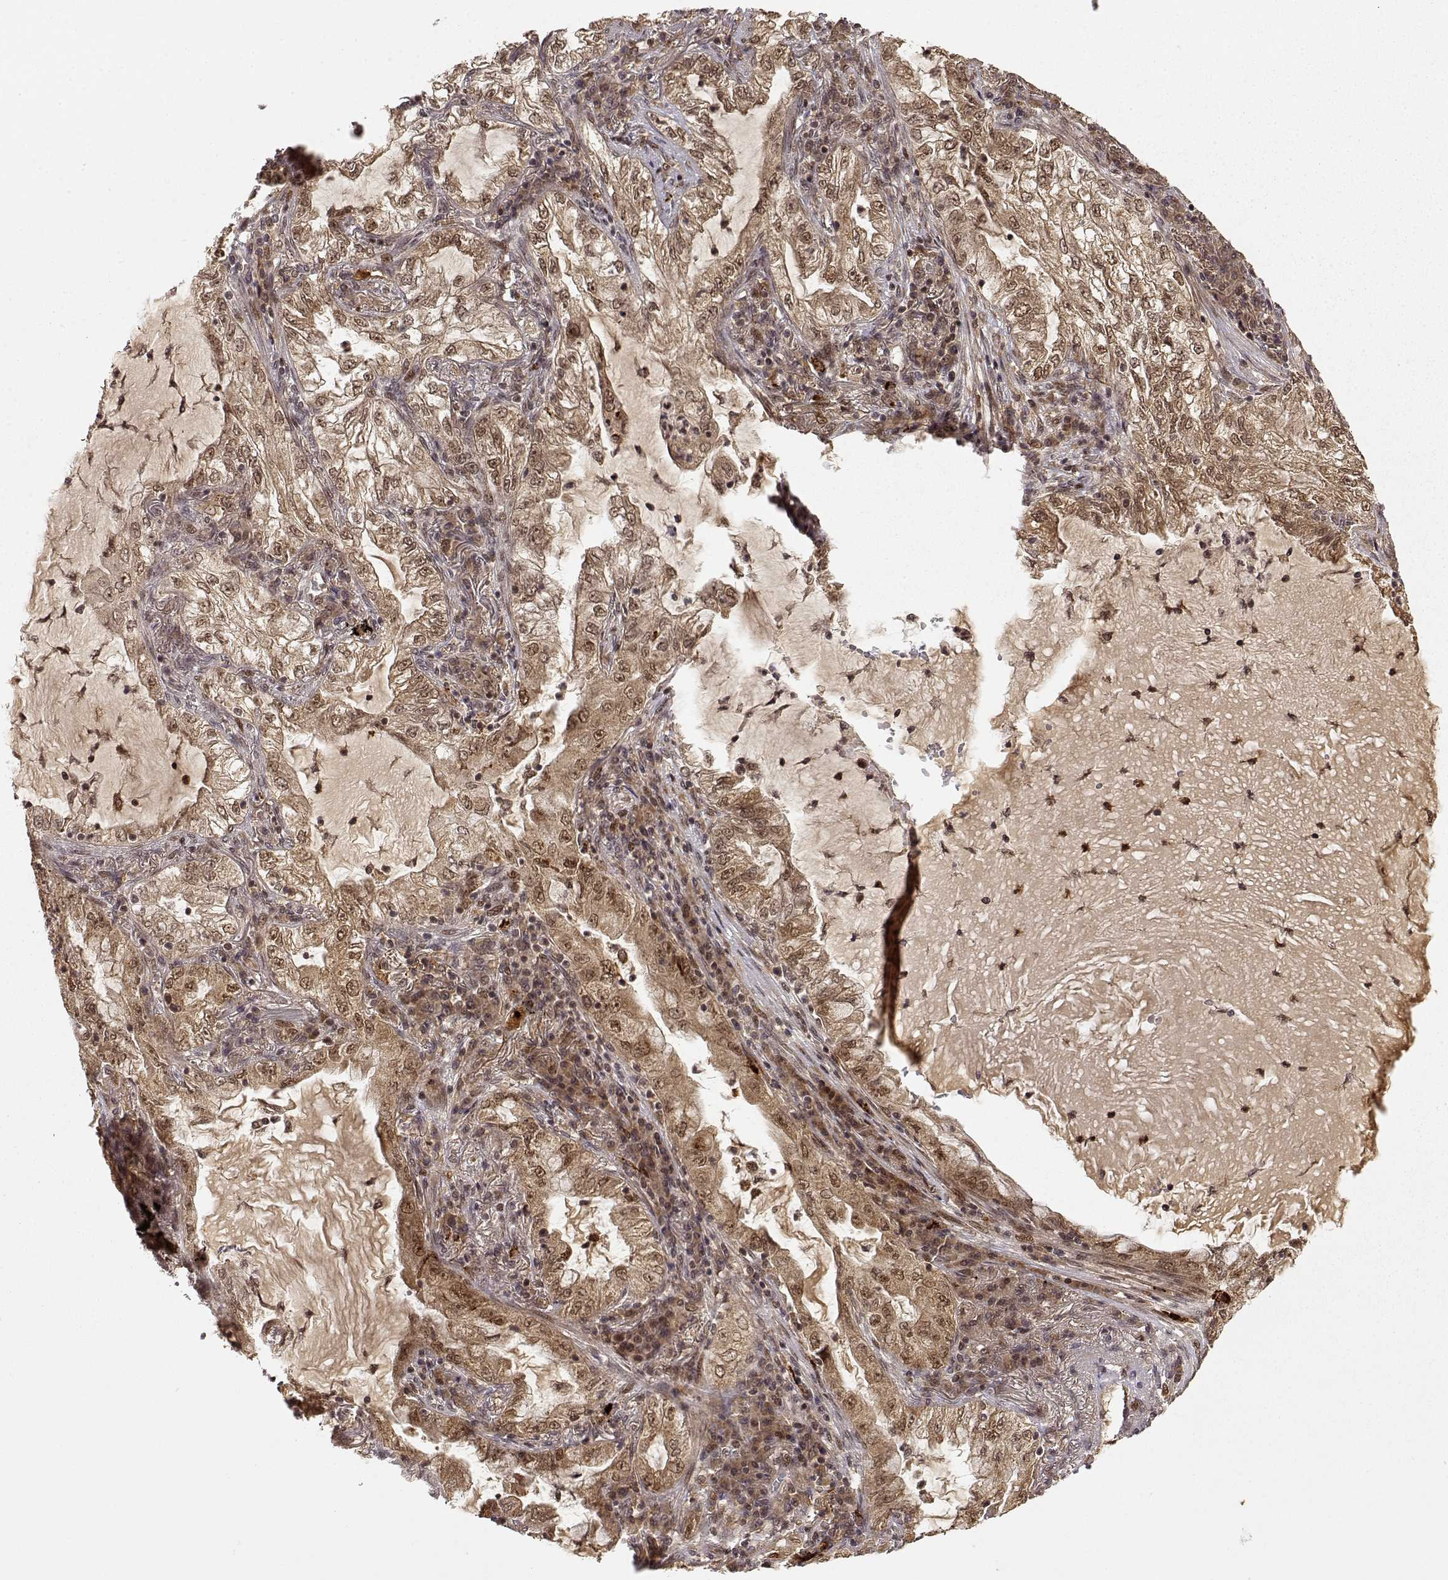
{"staining": {"intensity": "moderate", "quantity": ">75%", "location": "cytoplasmic/membranous,nuclear"}, "tissue": "lung cancer", "cell_type": "Tumor cells", "image_type": "cancer", "snomed": [{"axis": "morphology", "description": "Adenocarcinoma, NOS"}, {"axis": "topography", "description": "Lung"}], "caption": "Adenocarcinoma (lung) stained with a brown dye exhibits moderate cytoplasmic/membranous and nuclear positive expression in about >75% of tumor cells.", "gene": "MAEA", "patient": {"sex": "female", "age": 73}}